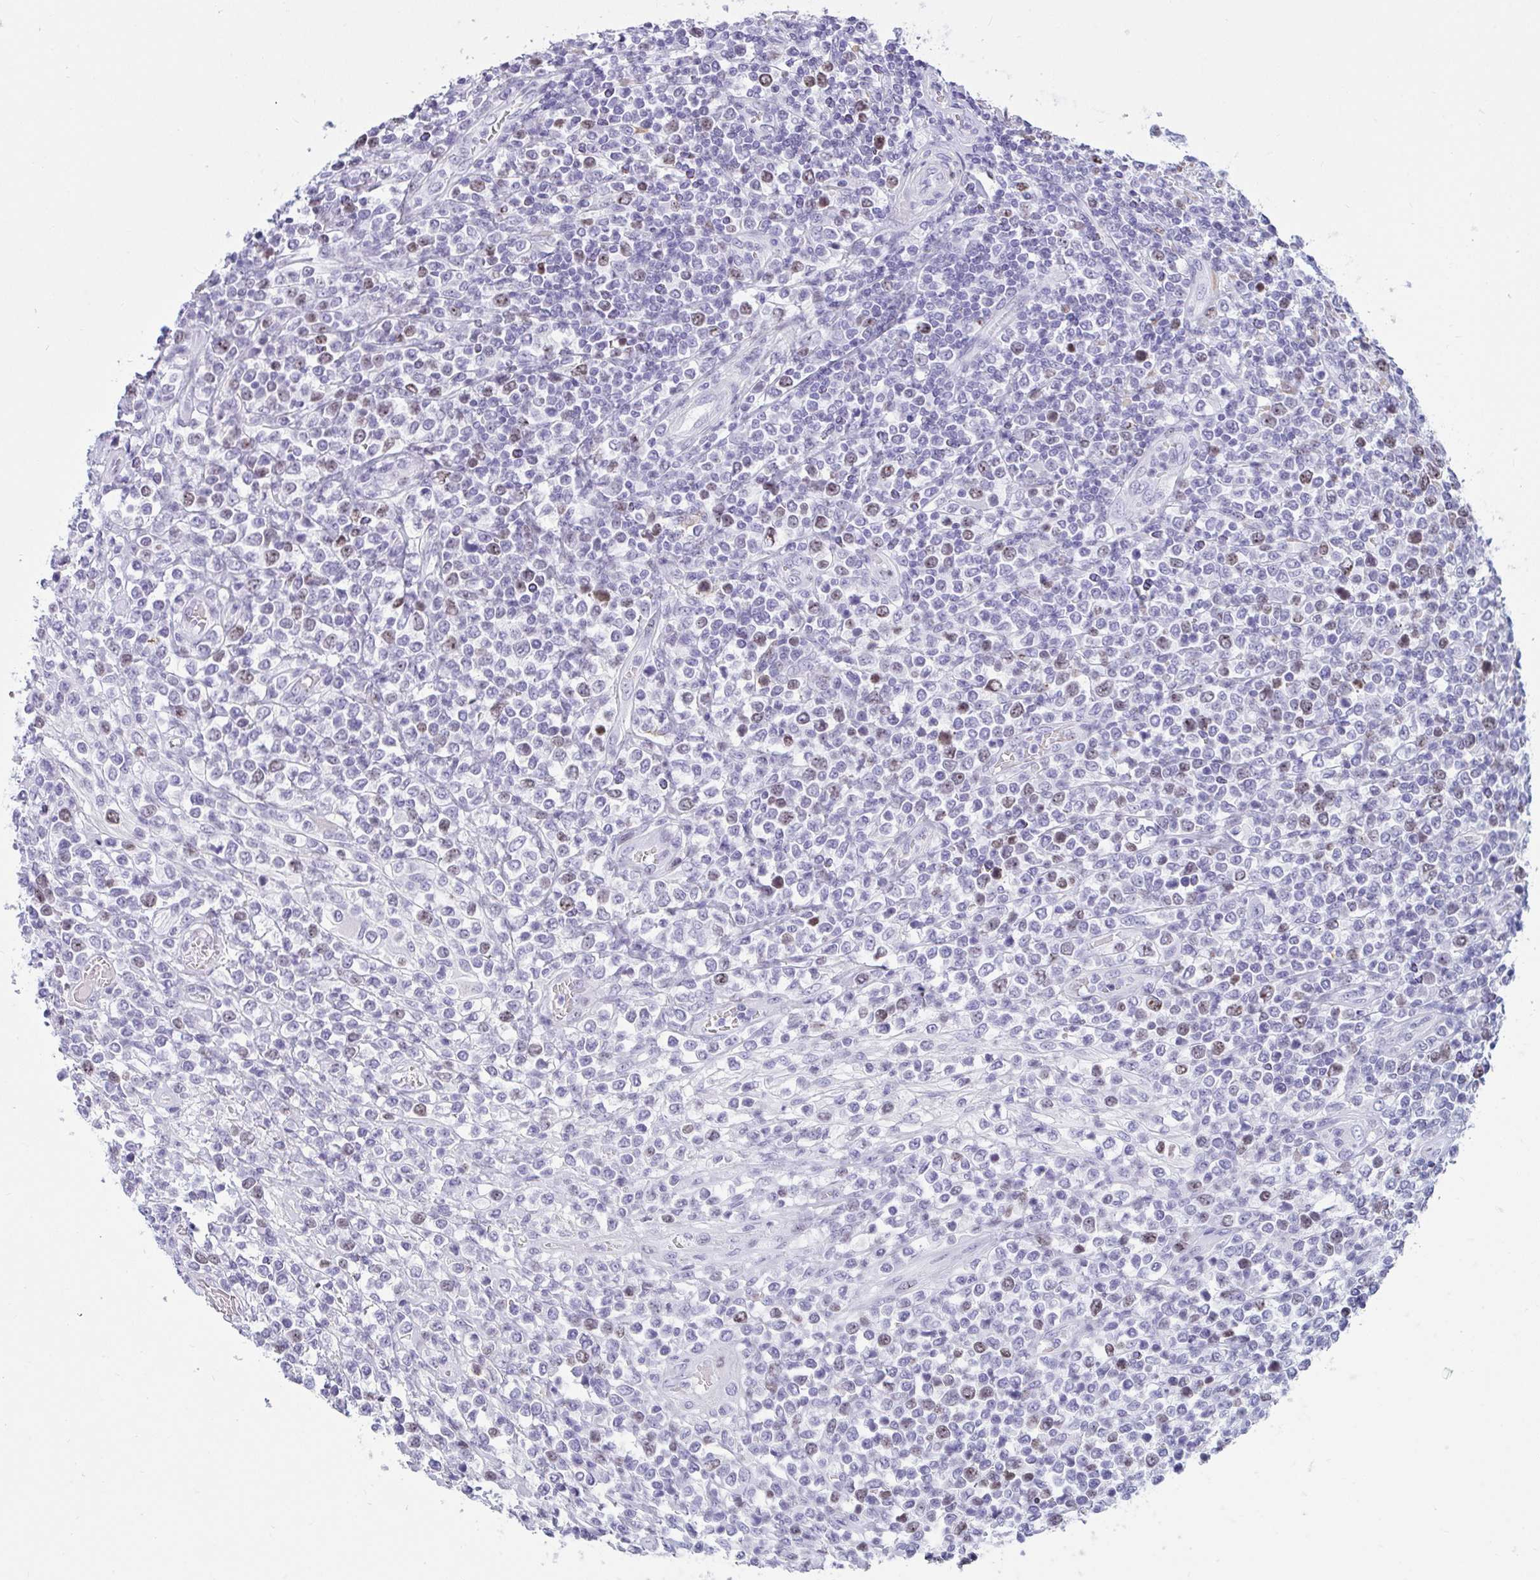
{"staining": {"intensity": "moderate", "quantity": "25%-75%", "location": "nuclear"}, "tissue": "lymphoma", "cell_type": "Tumor cells", "image_type": "cancer", "snomed": [{"axis": "morphology", "description": "Malignant lymphoma, non-Hodgkin's type, High grade"}, {"axis": "topography", "description": "Soft tissue"}], "caption": "Lymphoma tissue exhibits moderate nuclear positivity in about 25%-75% of tumor cells (Brightfield microscopy of DAB IHC at high magnification).", "gene": "SUZ12", "patient": {"sex": "female", "age": 56}}